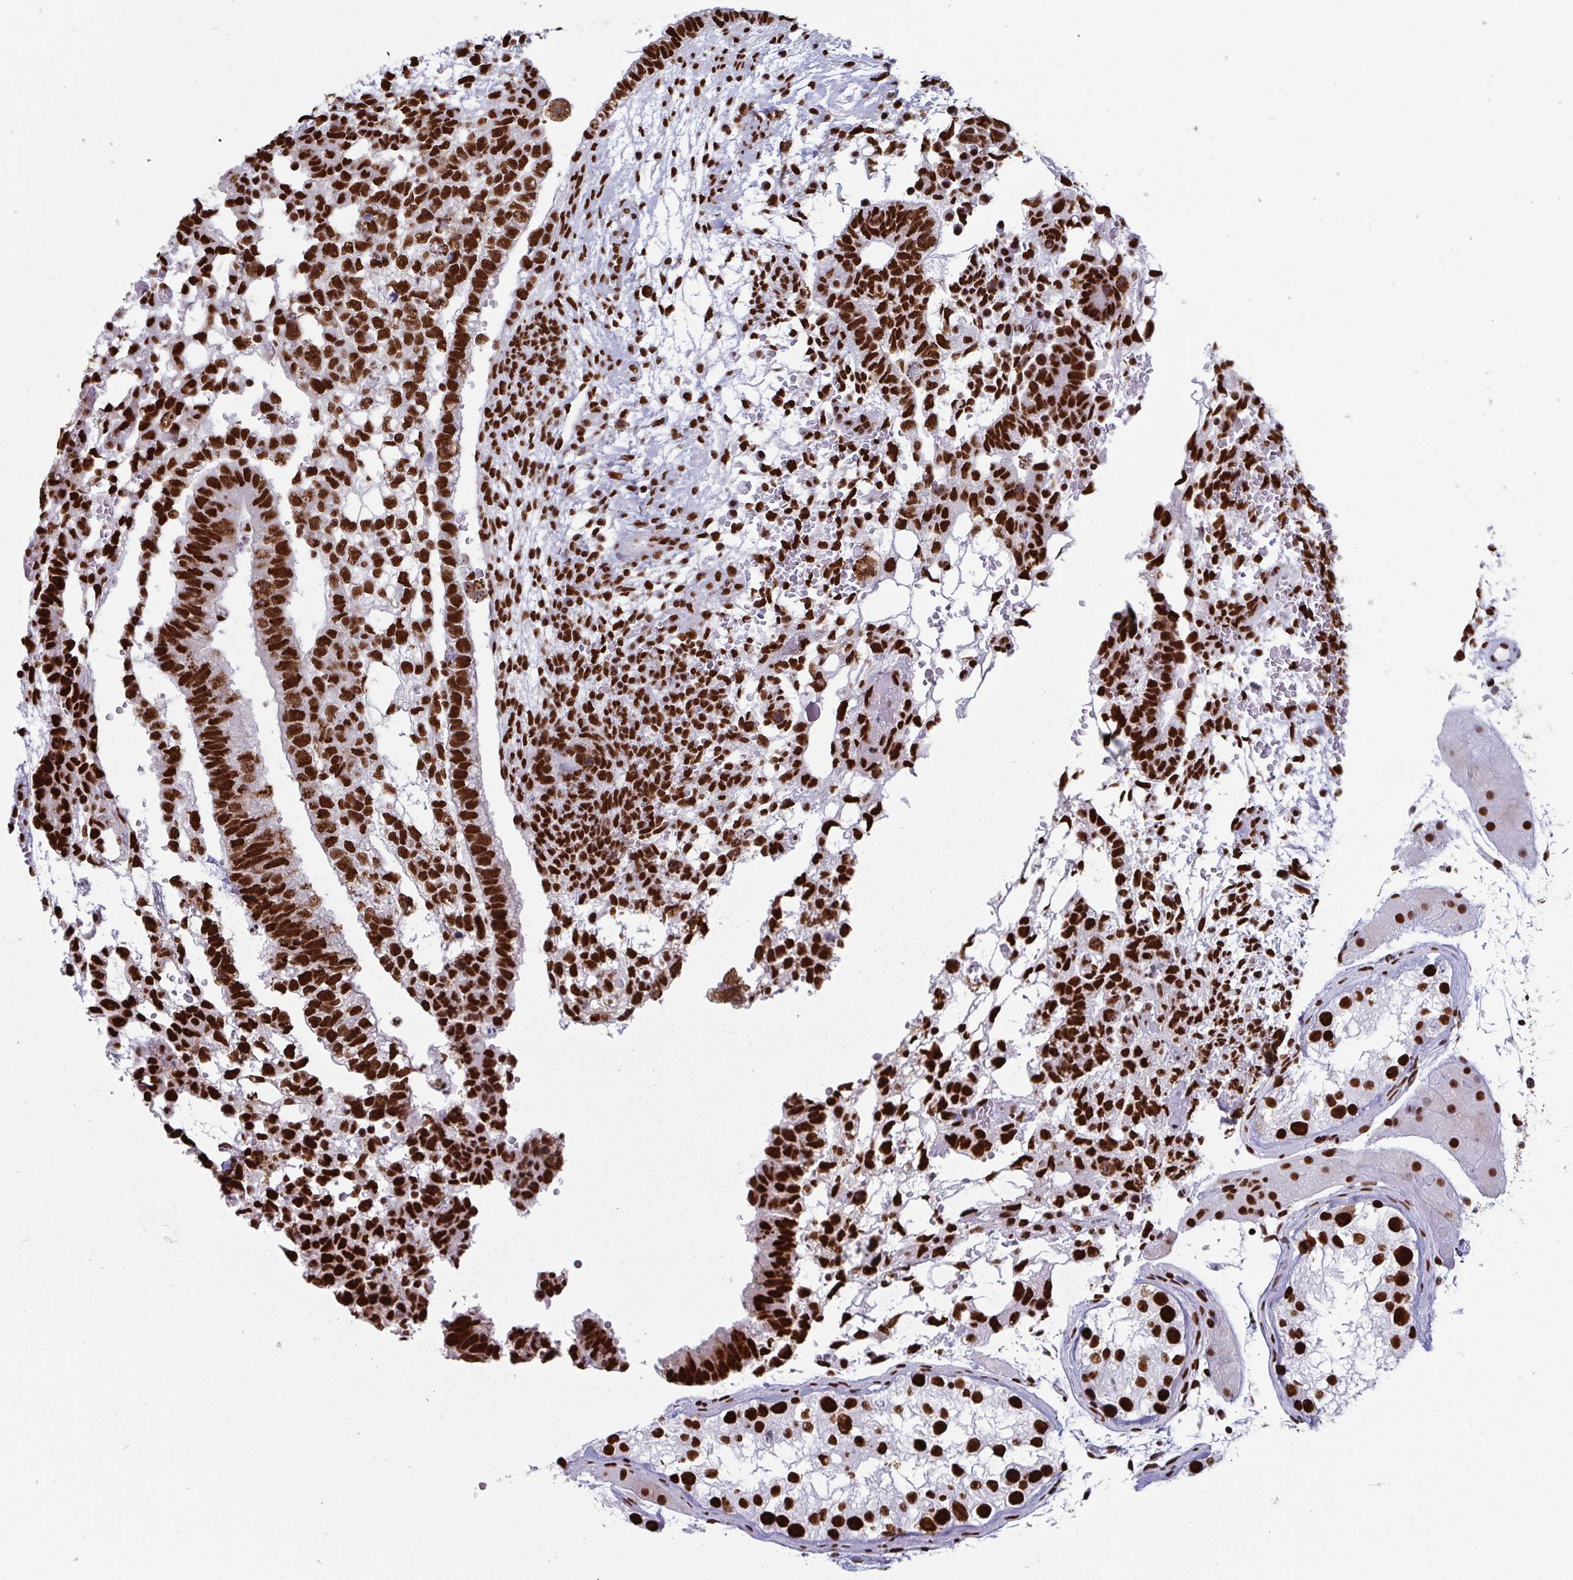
{"staining": {"intensity": "strong", "quantity": ">75%", "location": "nuclear"}, "tissue": "testis cancer", "cell_type": "Tumor cells", "image_type": "cancer", "snomed": [{"axis": "morphology", "description": "Normal tissue, NOS"}, {"axis": "morphology", "description": "Carcinoma, Embryonal, NOS"}, {"axis": "topography", "description": "Testis"}], "caption": "DAB immunohistochemical staining of human testis embryonal carcinoma displays strong nuclear protein staining in approximately >75% of tumor cells.", "gene": "GAR1", "patient": {"sex": "male", "age": 32}}